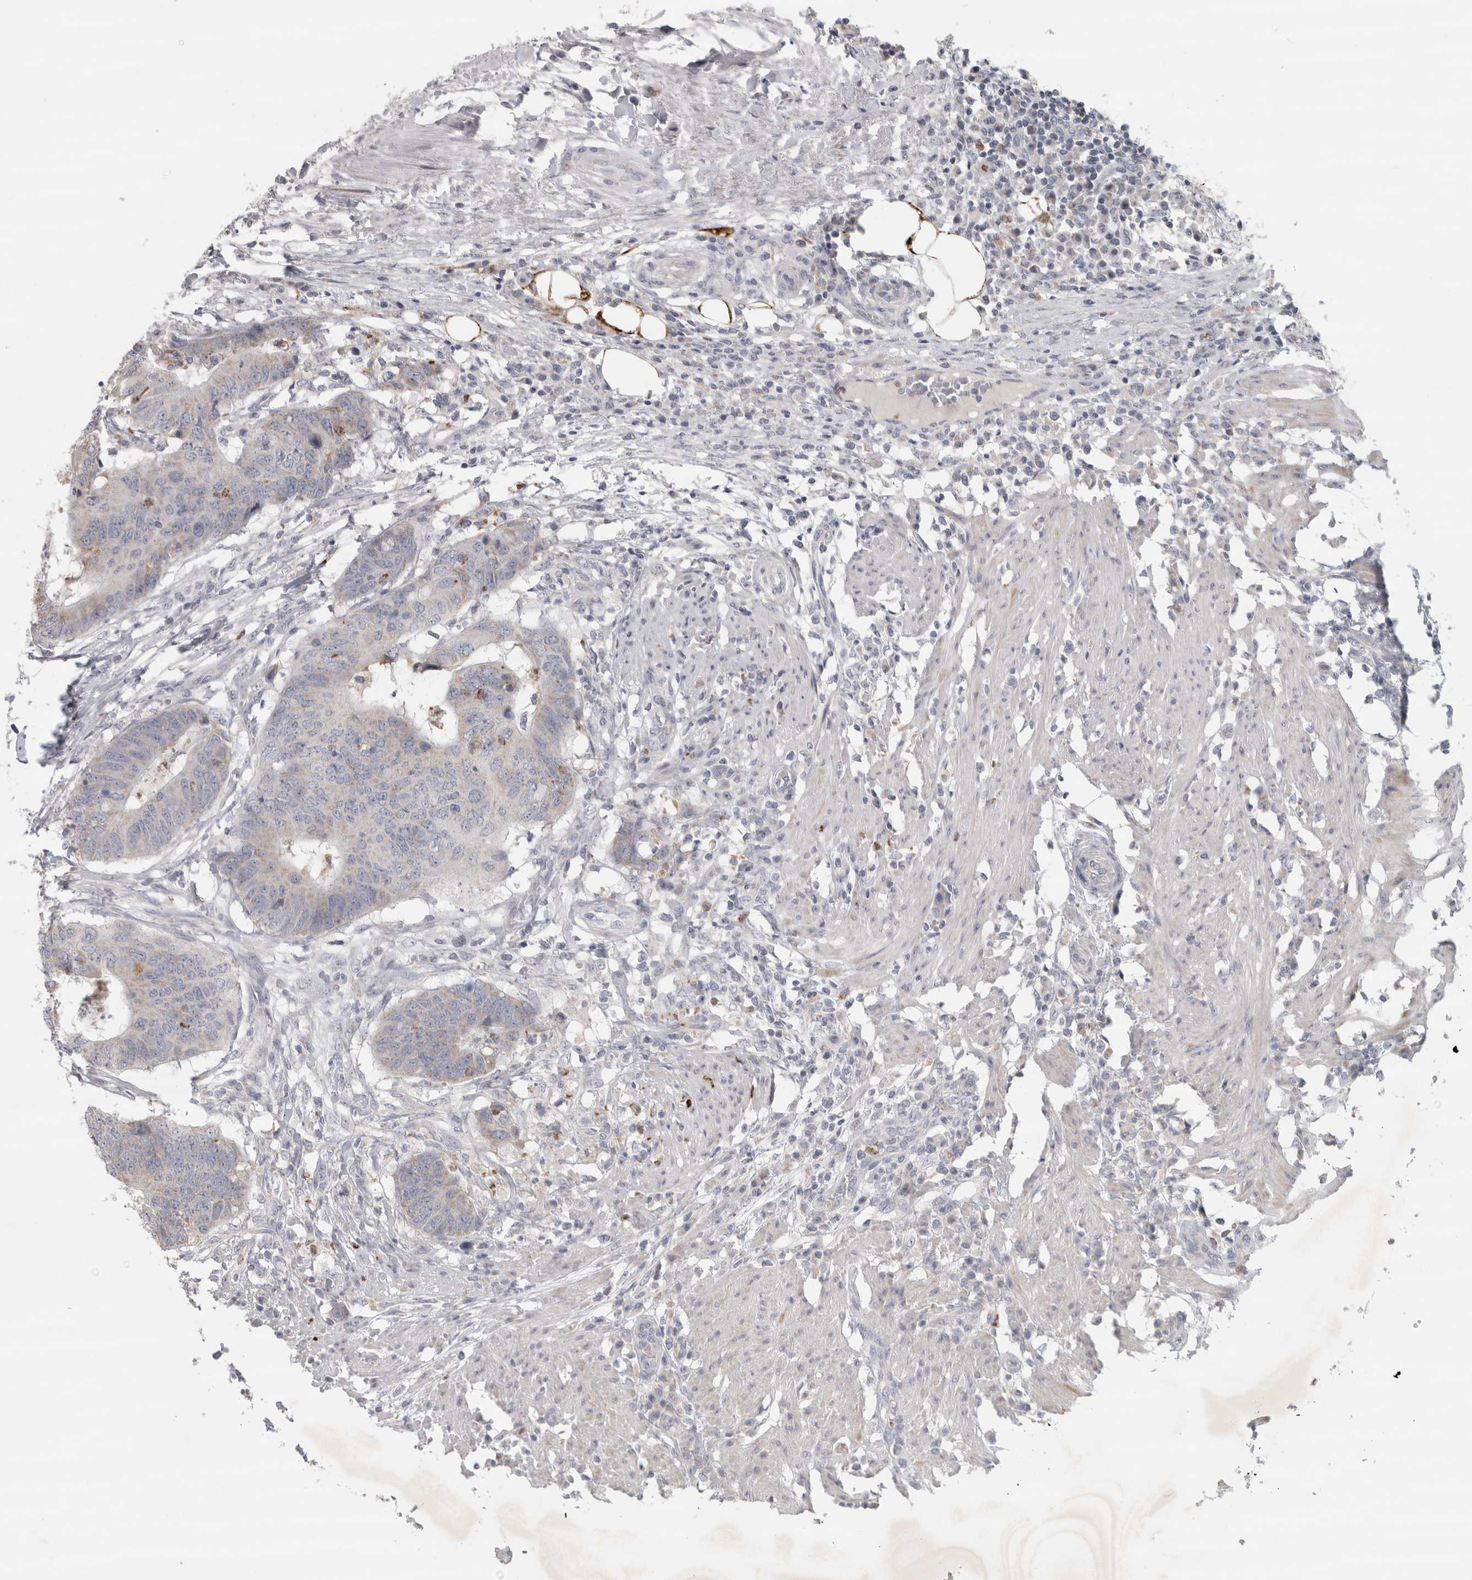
{"staining": {"intensity": "negative", "quantity": "none", "location": "none"}, "tissue": "colorectal cancer", "cell_type": "Tumor cells", "image_type": "cancer", "snomed": [{"axis": "morphology", "description": "Adenocarcinoma, NOS"}, {"axis": "topography", "description": "Colon"}], "caption": "Immunohistochemistry histopathology image of neoplastic tissue: colorectal cancer (adenocarcinoma) stained with DAB demonstrates no significant protein positivity in tumor cells. Nuclei are stained in blue.", "gene": "PTPRN2", "patient": {"sex": "male", "age": 56}}